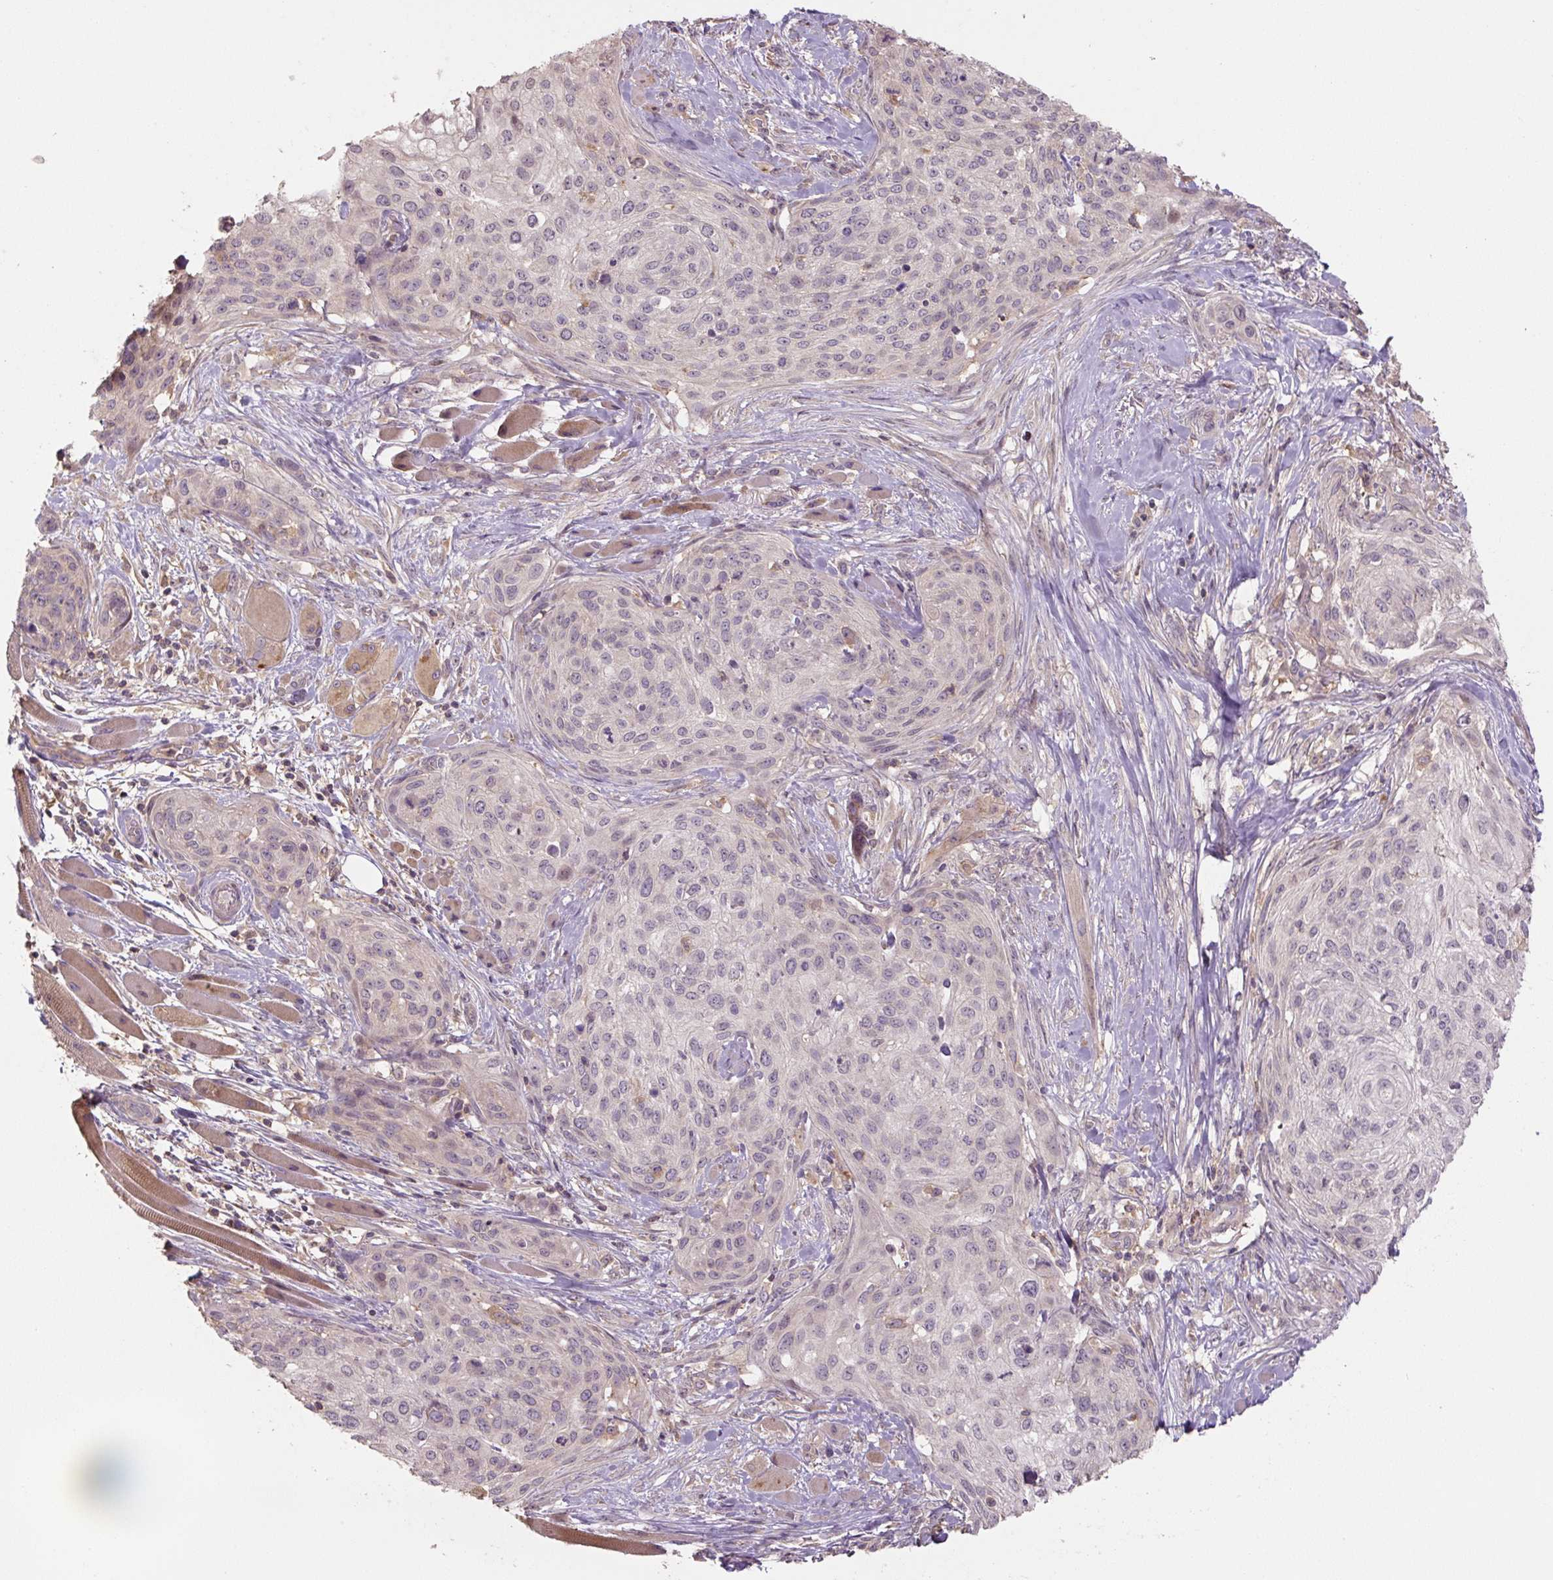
{"staining": {"intensity": "negative", "quantity": "none", "location": "none"}, "tissue": "skin cancer", "cell_type": "Tumor cells", "image_type": "cancer", "snomed": [{"axis": "morphology", "description": "Squamous cell carcinoma, NOS"}, {"axis": "topography", "description": "Skin"}], "caption": "Photomicrograph shows no protein positivity in tumor cells of skin cancer (squamous cell carcinoma) tissue.", "gene": "C2orf73", "patient": {"sex": "female", "age": 87}}